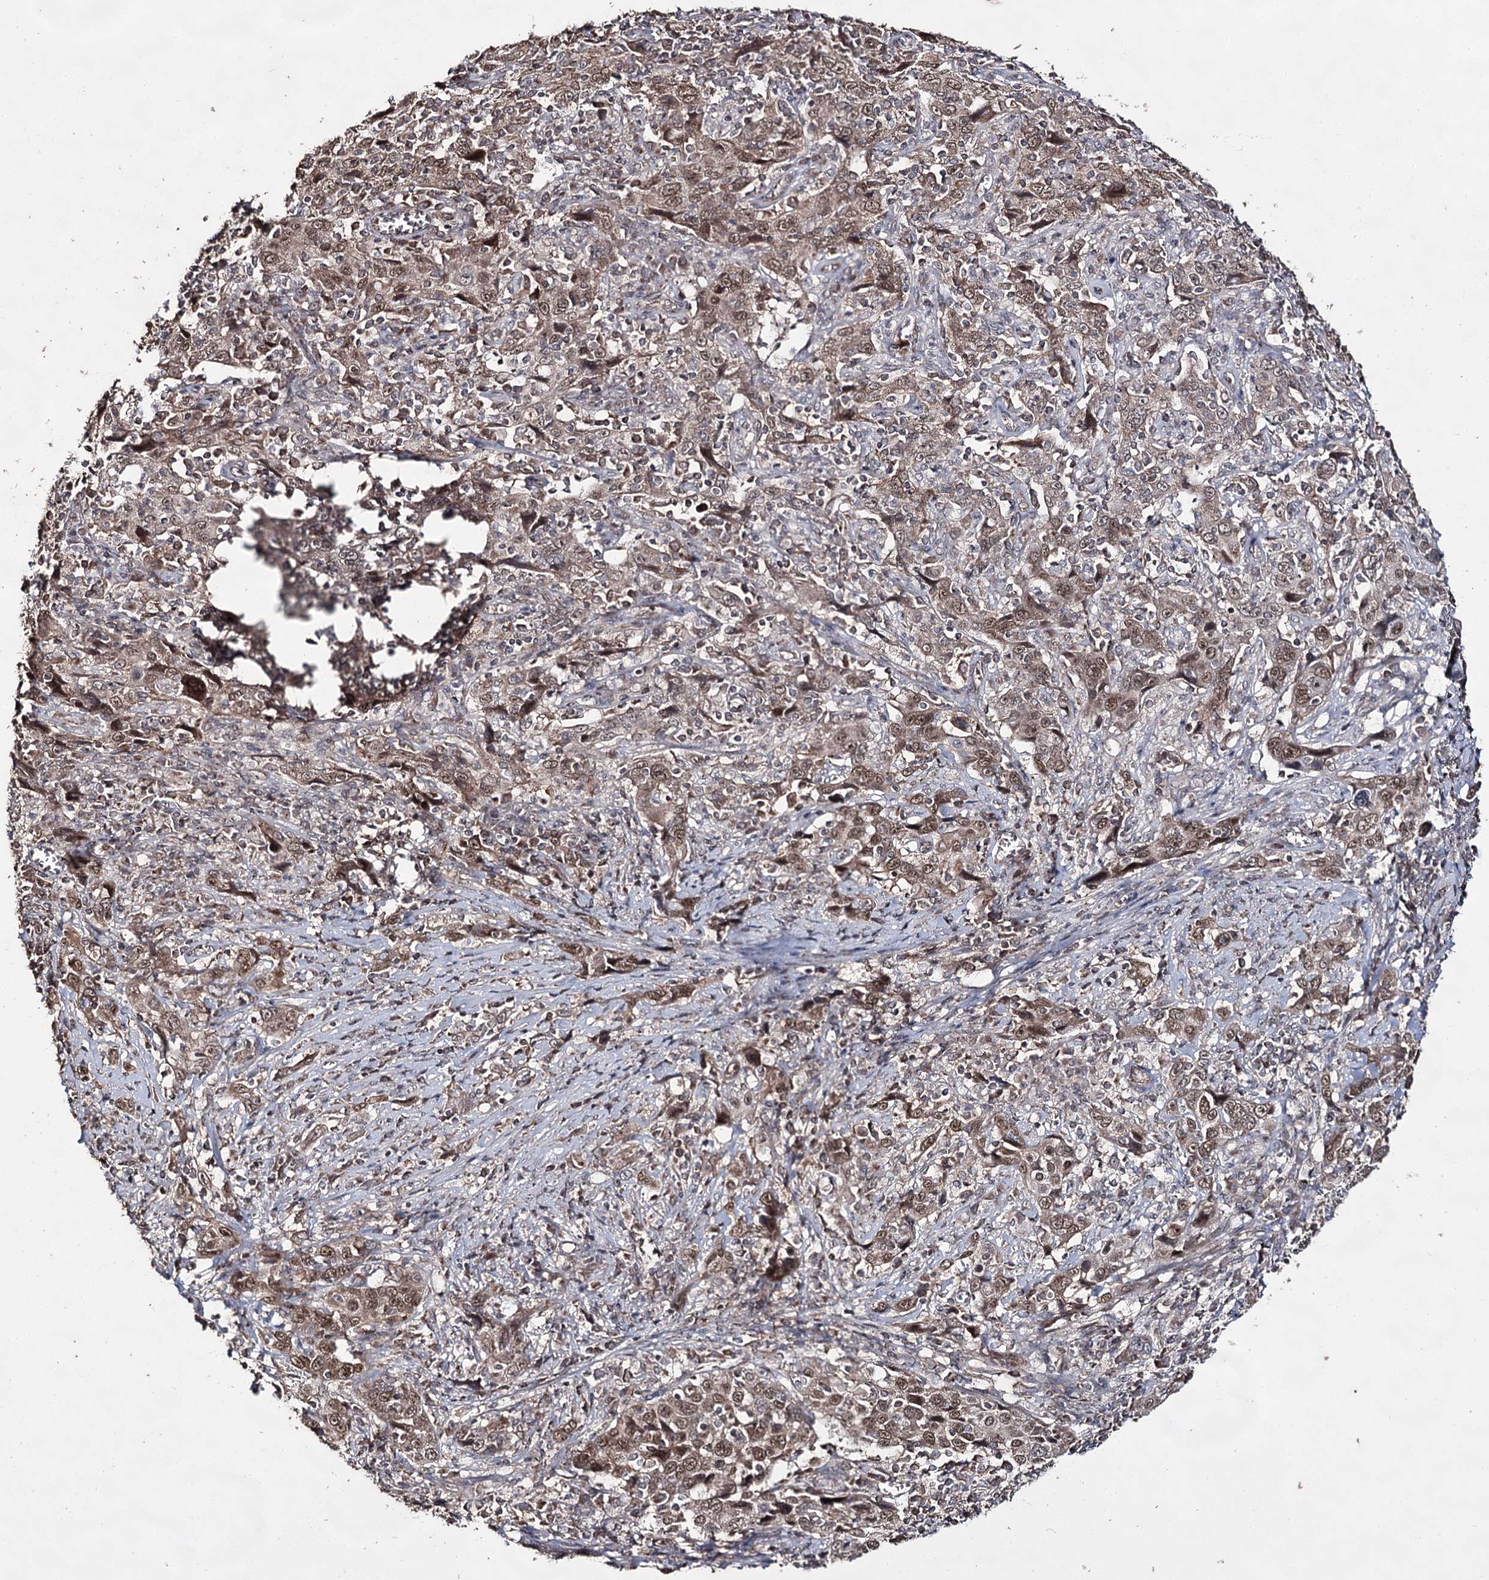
{"staining": {"intensity": "moderate", "quantity": ">75%", "location": "cytoplasmic/membranous,nuclear"}, "tissue": "cervical cancer", "cell_type": "Tumor cells", "image_type": "cancer", "snomed": [{"axis": "morphology", "description": "Squamous cell carcinoma, NOS"}, {"axis": "topography", "description": "Cervix"}], "caption": "Immunohistochemistry (IHC) (DAB (3,3'-diaminobenzidine)) staining of cervical cancer displays moderate cytoplasmic/membranous and nuclear protein staining in approximately >75% of tumor cells. (DAB IHC with brightfield microscopy, high magnification).", "gene": "ACTR6", "patient": {"sex": "female", "age": 46}}